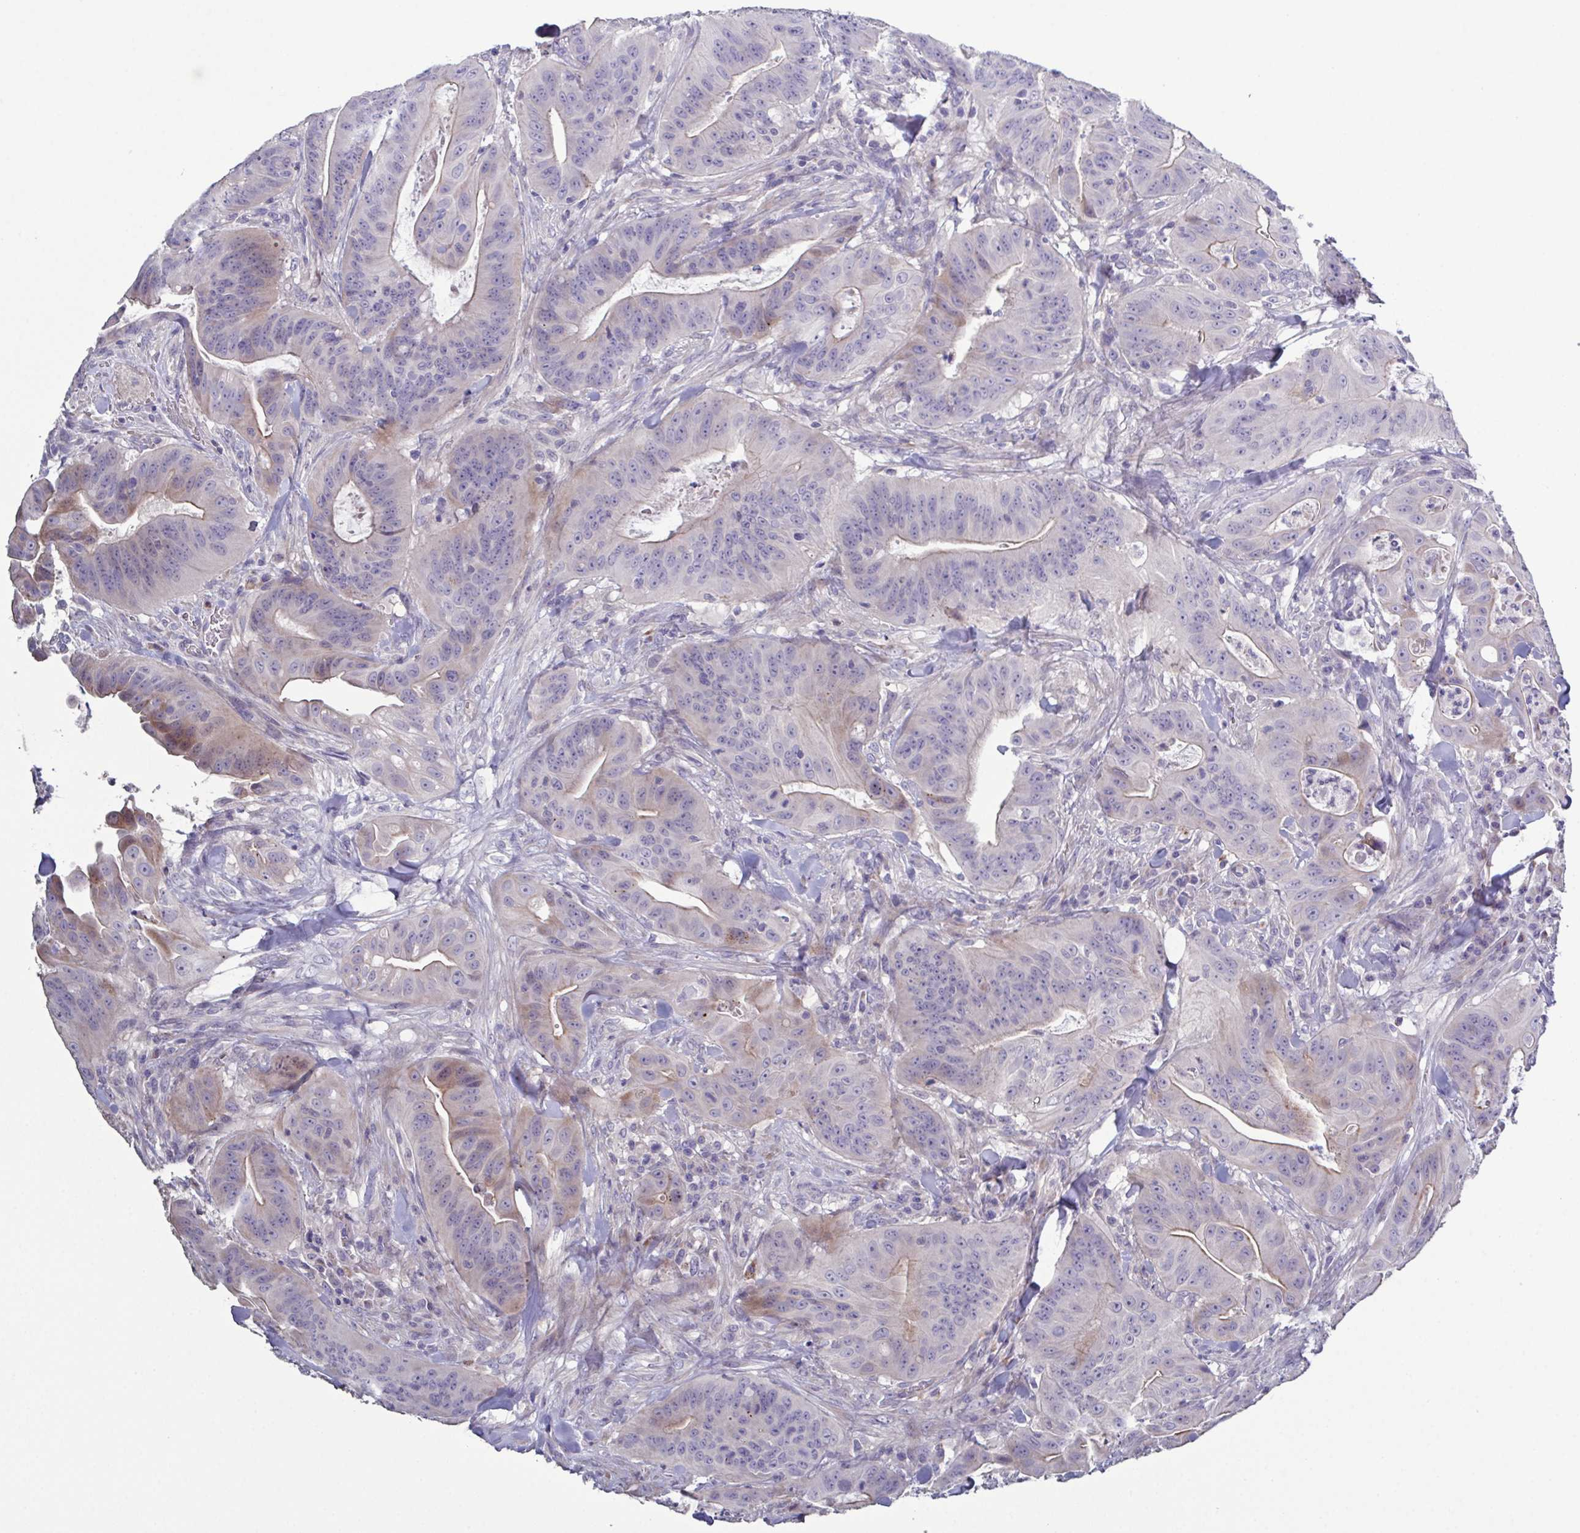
{"staining": {"intensity": "moderate", "quantity": "<25%", "location": "cytoplasmic/membranous"}, "tissue": "colorectal cancer", "cell_type": "Tumor cells", "image_type": "cancer", "snomed": [{"axis": "morphology", "description": "Adenocarcinoma, NOS"}, {"axis": "topography", "description": "Colon"}], "caption": "Immunohistochemical staining of human colorectal adenocarcinoma demonstrates low levels of moderate cytoplasmic/membranous expression in about <25% of tumor cells.", "gene": "GLDC", "patient": {"sex": "male", "age": 33}}